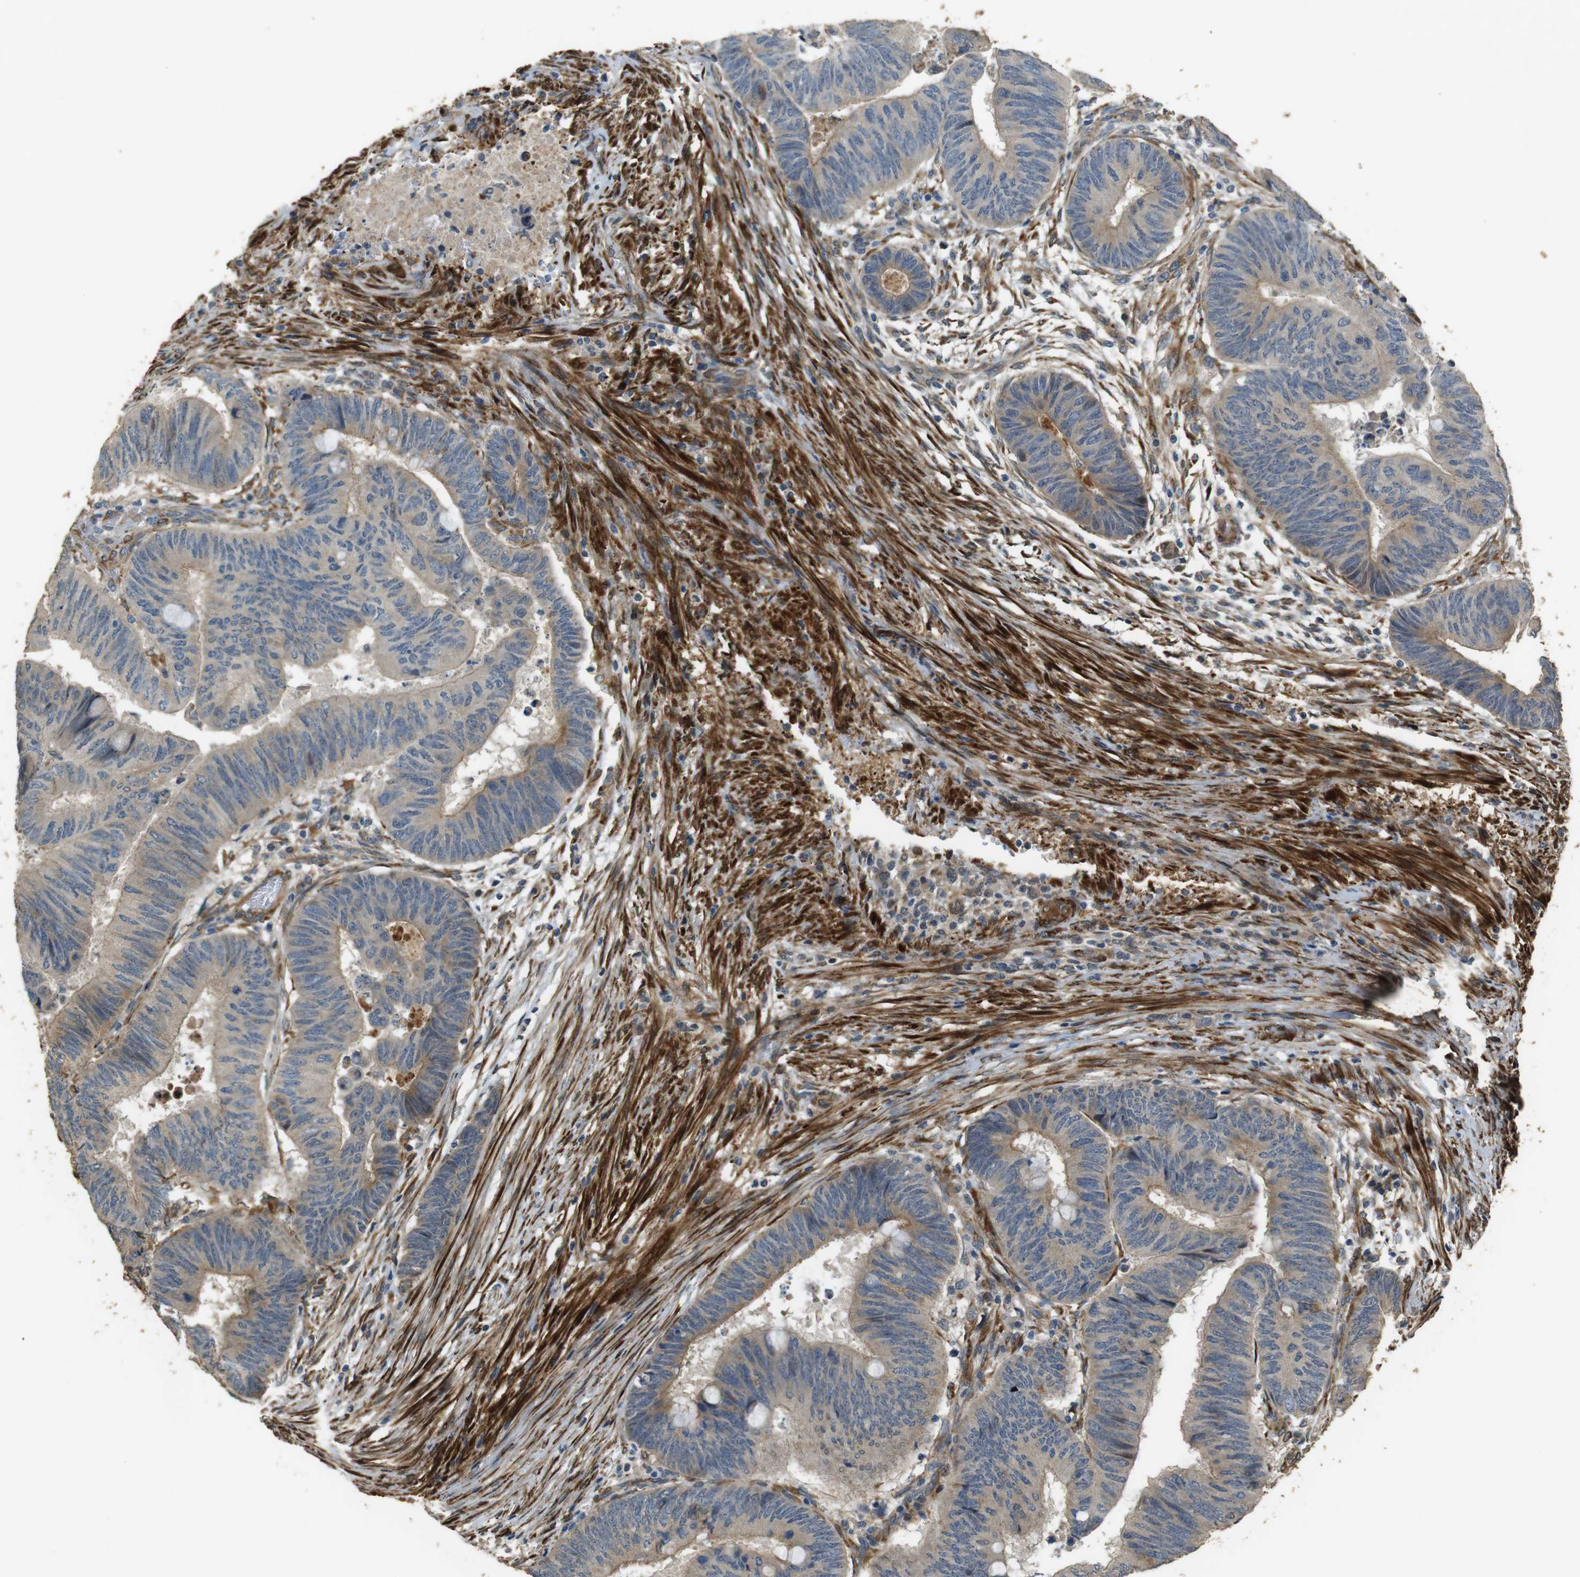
{"staining": {"intensity": "weak", "quantity": "<25%", "location": "cytoplasmic/membranous"}, "tissue": "colorectal cancer", "cell_type": "Tumor cells", "image_type": "cancer", "snomed": [{"axis": "morphology", "description": "Normal tissue, NOS"}, {"axis": "morphology", "description": "Adenocarcinoma, NOS"}, {"axis": "topography", "description": "Rectum"}, {"axis": "topography", "description": "Peripheral nerve tissue"}], "caption": "Tumor cells show no significant protein expression in colorectal cancer.", "gene": "MSRB3", "patient": {"sex": "male", "age": 92}}